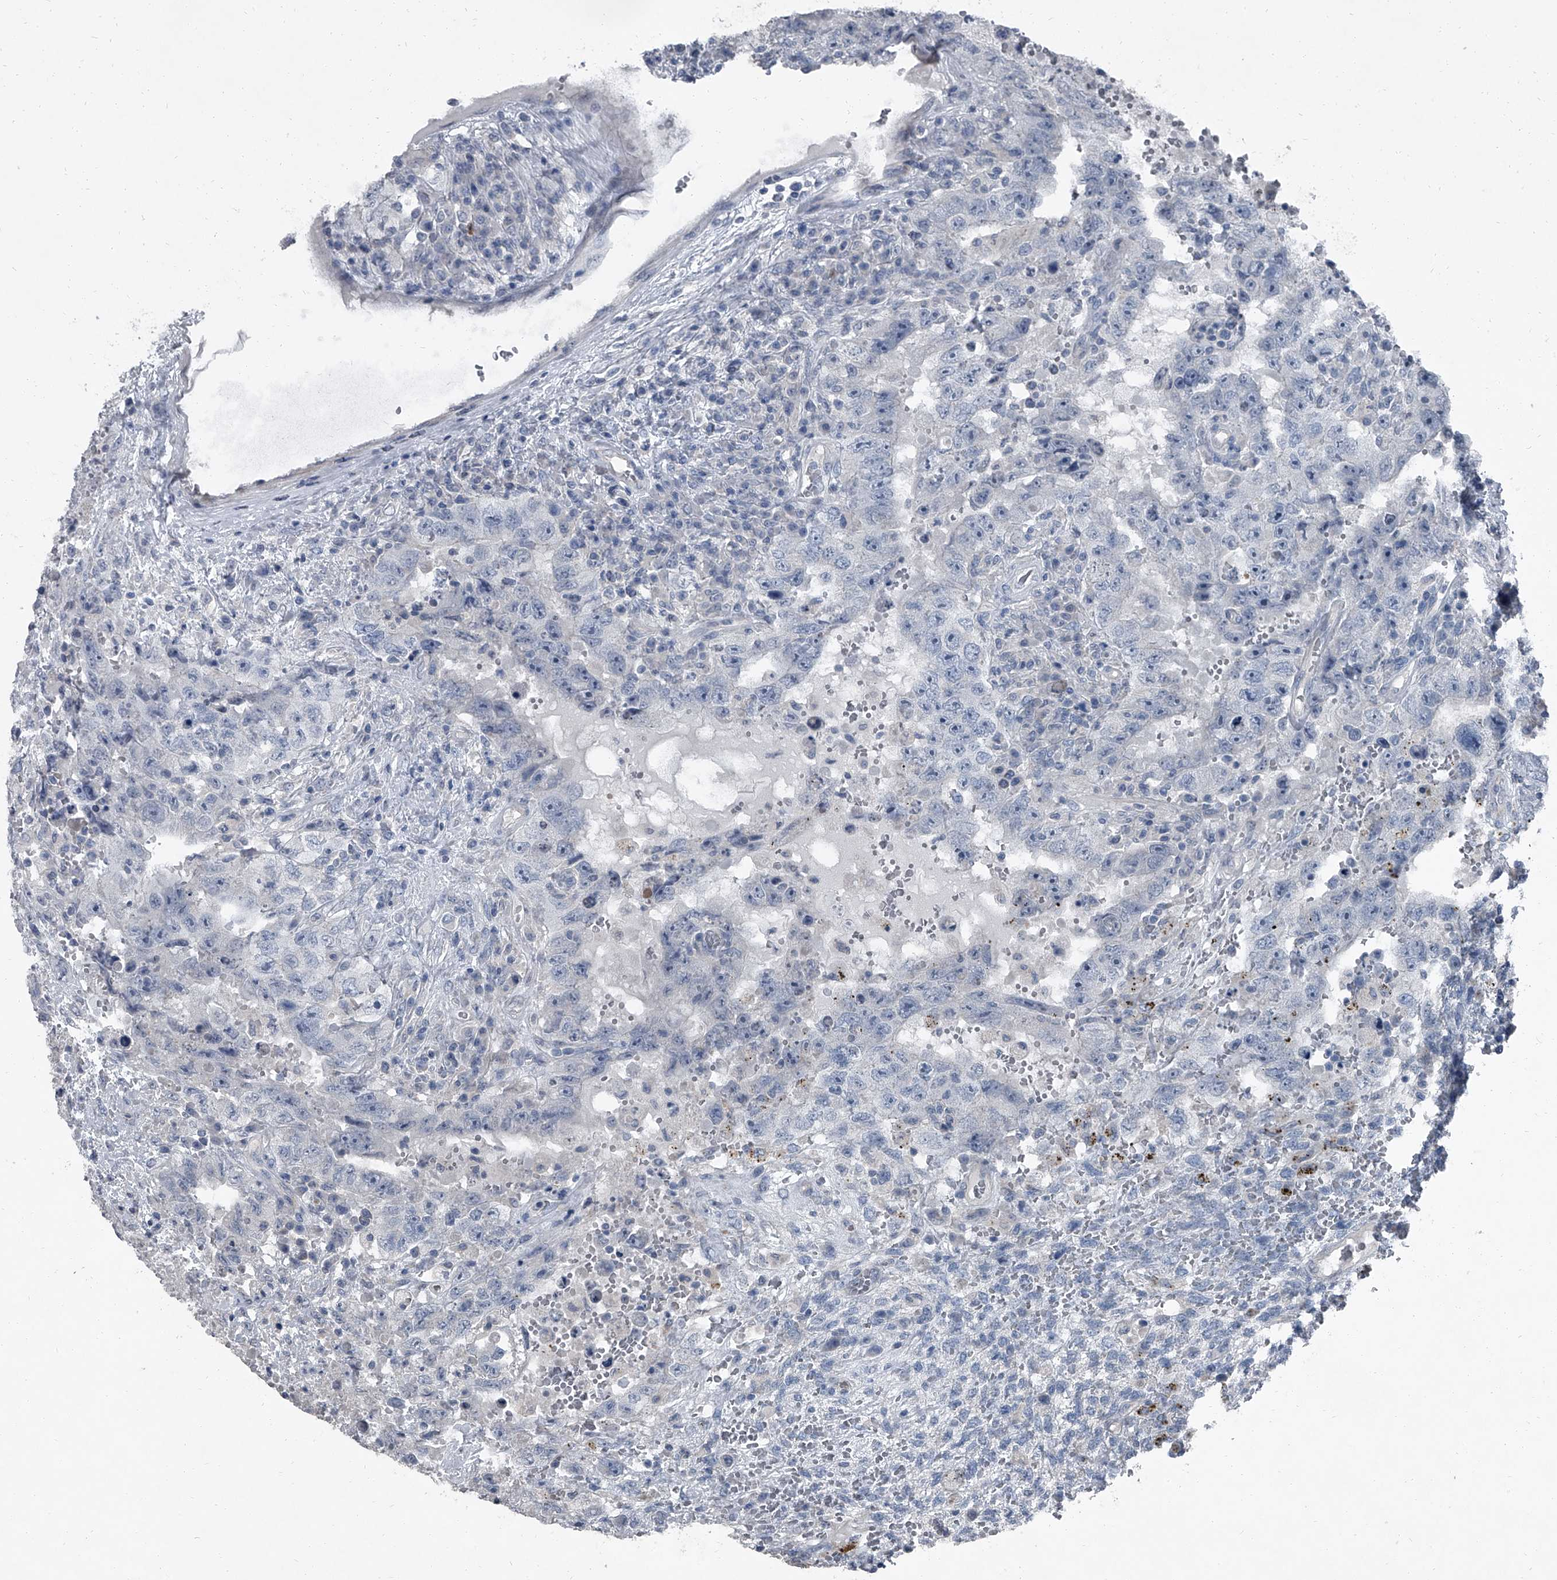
{"staining": {"intensity": "negative", "quantity": "none", "location": "none"}, "tissue": "testis cancer", "cell_type": "Tumor cells", "image_type": "cancer", "snomed": [{"axis": "morphology", "description": "Carcinoma, Embryonal, NOS"}, {"axis": "topography", "description": "Testis"}], "caption": "Immunohistochemical staining of testis cancer displays no significant positivity in tumor cells.", "gene": "HEPHL1", "patient": {"sex": "male", "age": 26}}